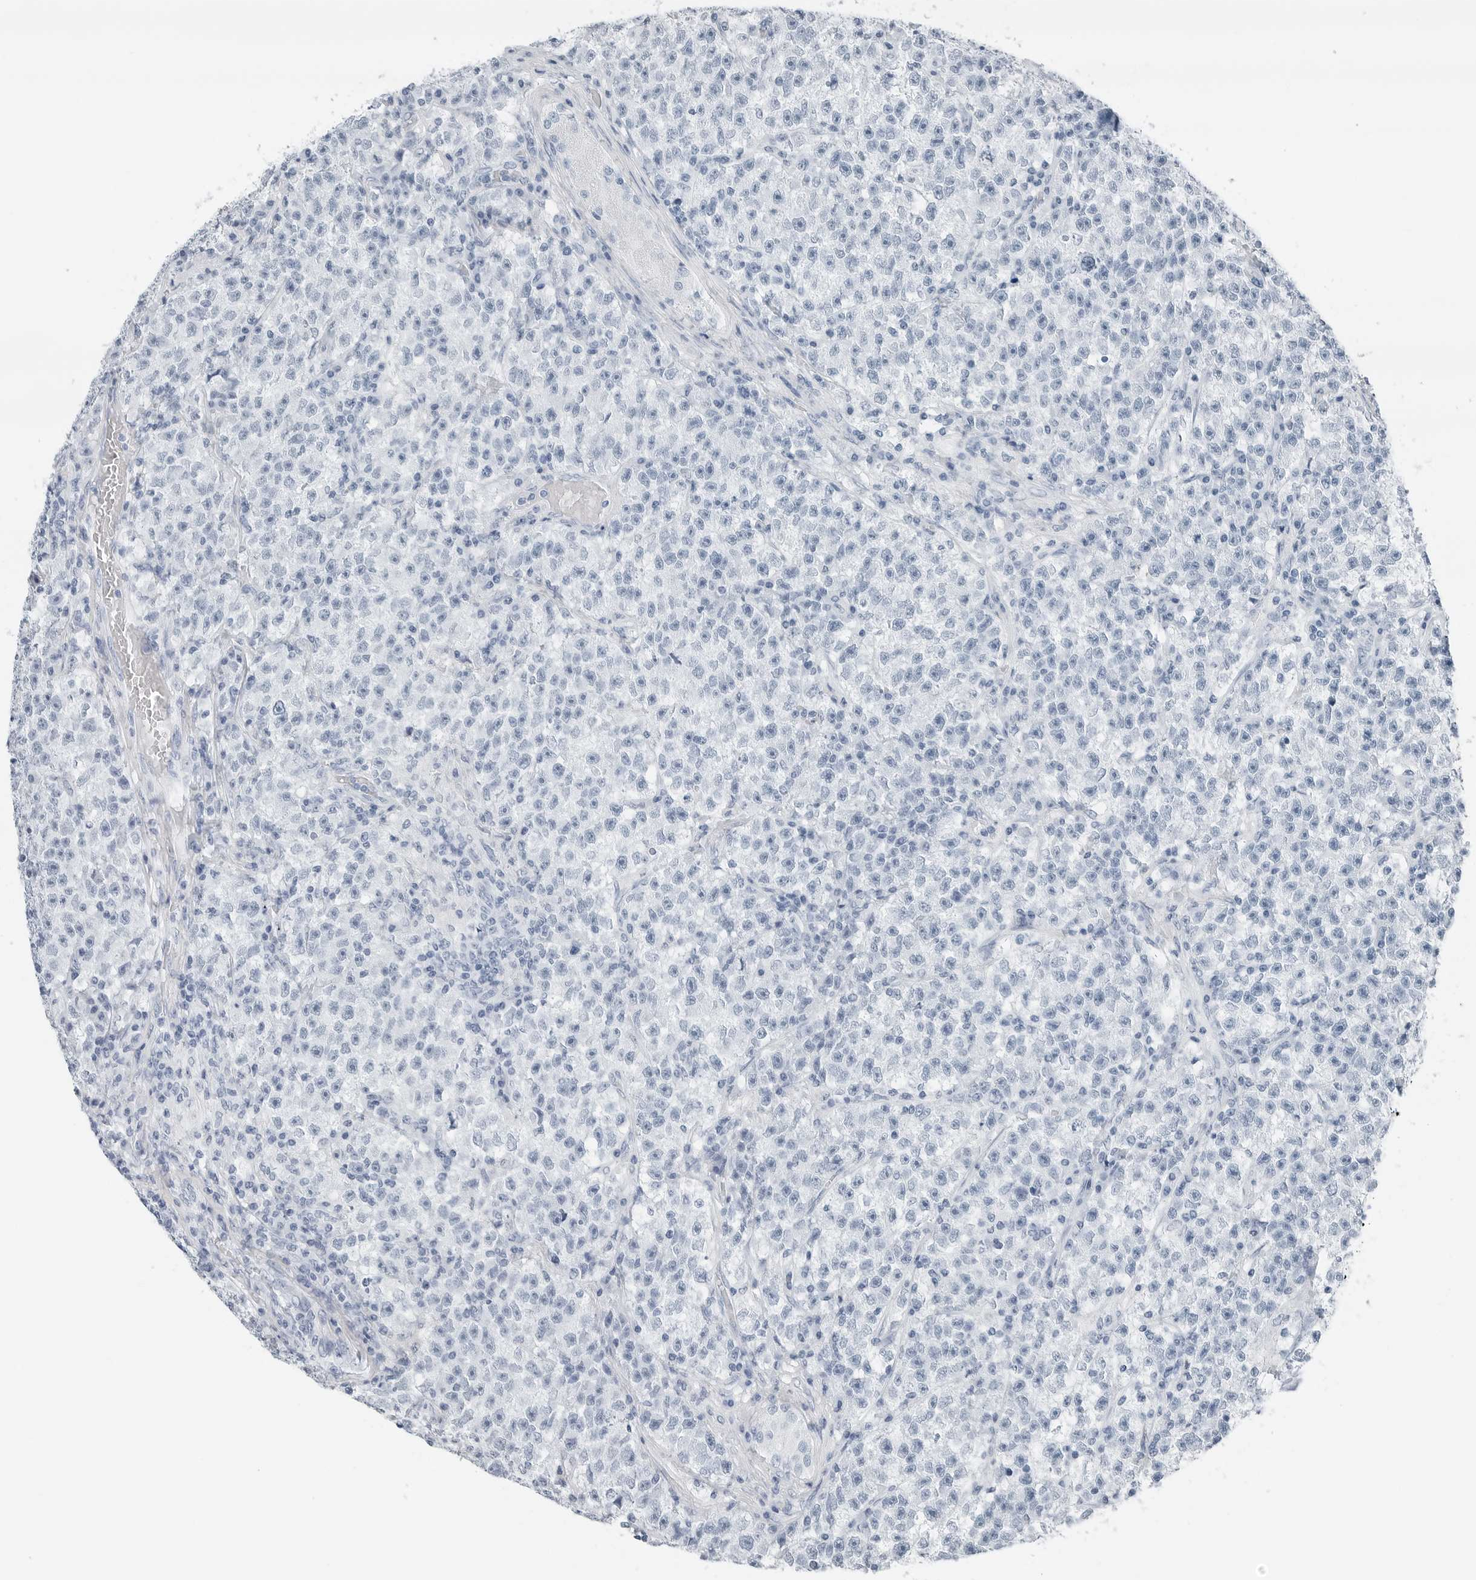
{"staining": {"intensity": "negative", "quantity": "none", "location": "none"}, "tissue": "testis cancer", "cell_type": "Tumor cells", "image_type": "cancer", "snomed": [{"axis": "morphology", "description": "Seminoma, NOS"}, {"axis": "topography", "description": "Testis"}], "caption": "The micrograph reveals no significant expression in tumor cells of testis cancer (seminoma).", "gene": "SLPI", "patient": {"sex": "male", "age": 22}}